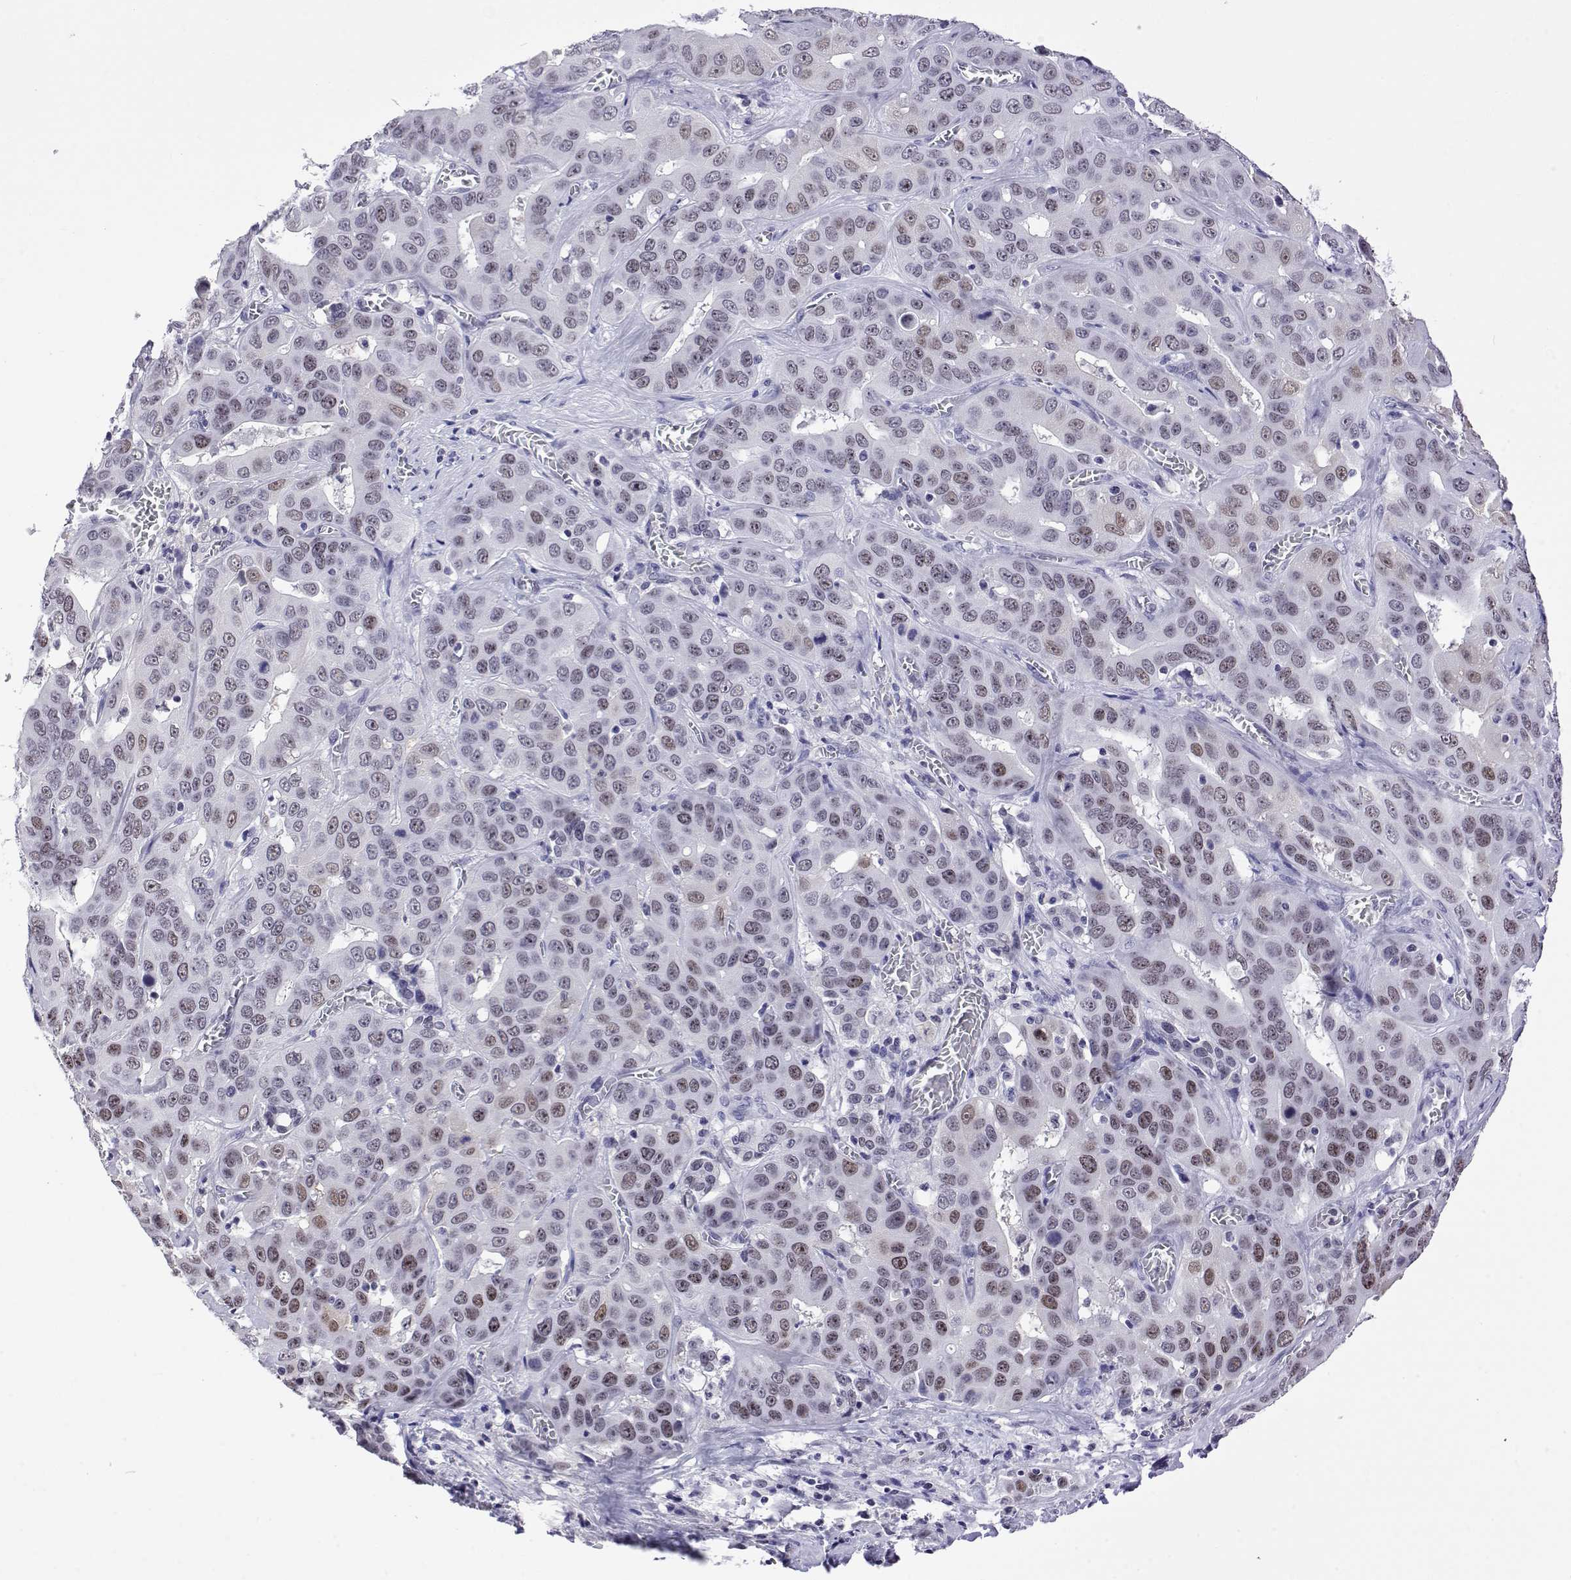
{"staining": {"intensity": "moderate", "quantity": "<25%", "location": "nuclear"}, "tissue": "liver cancer", "cell_type": "Tumor cells", "image_type": "cancer", "snomed": [{"axis": "morphology", "description": "Cholangiocarcinoma"}, {"axis": "topography", "description": "Liver"}], "caption": "A histopathology image of liver cancer (cholangiocarcinoma) stained for a protein reveals moderate nuclear brown staining in tumor cells.", "gene": "POLDIP3", "patient": {"sex": "female", "age": 52}}